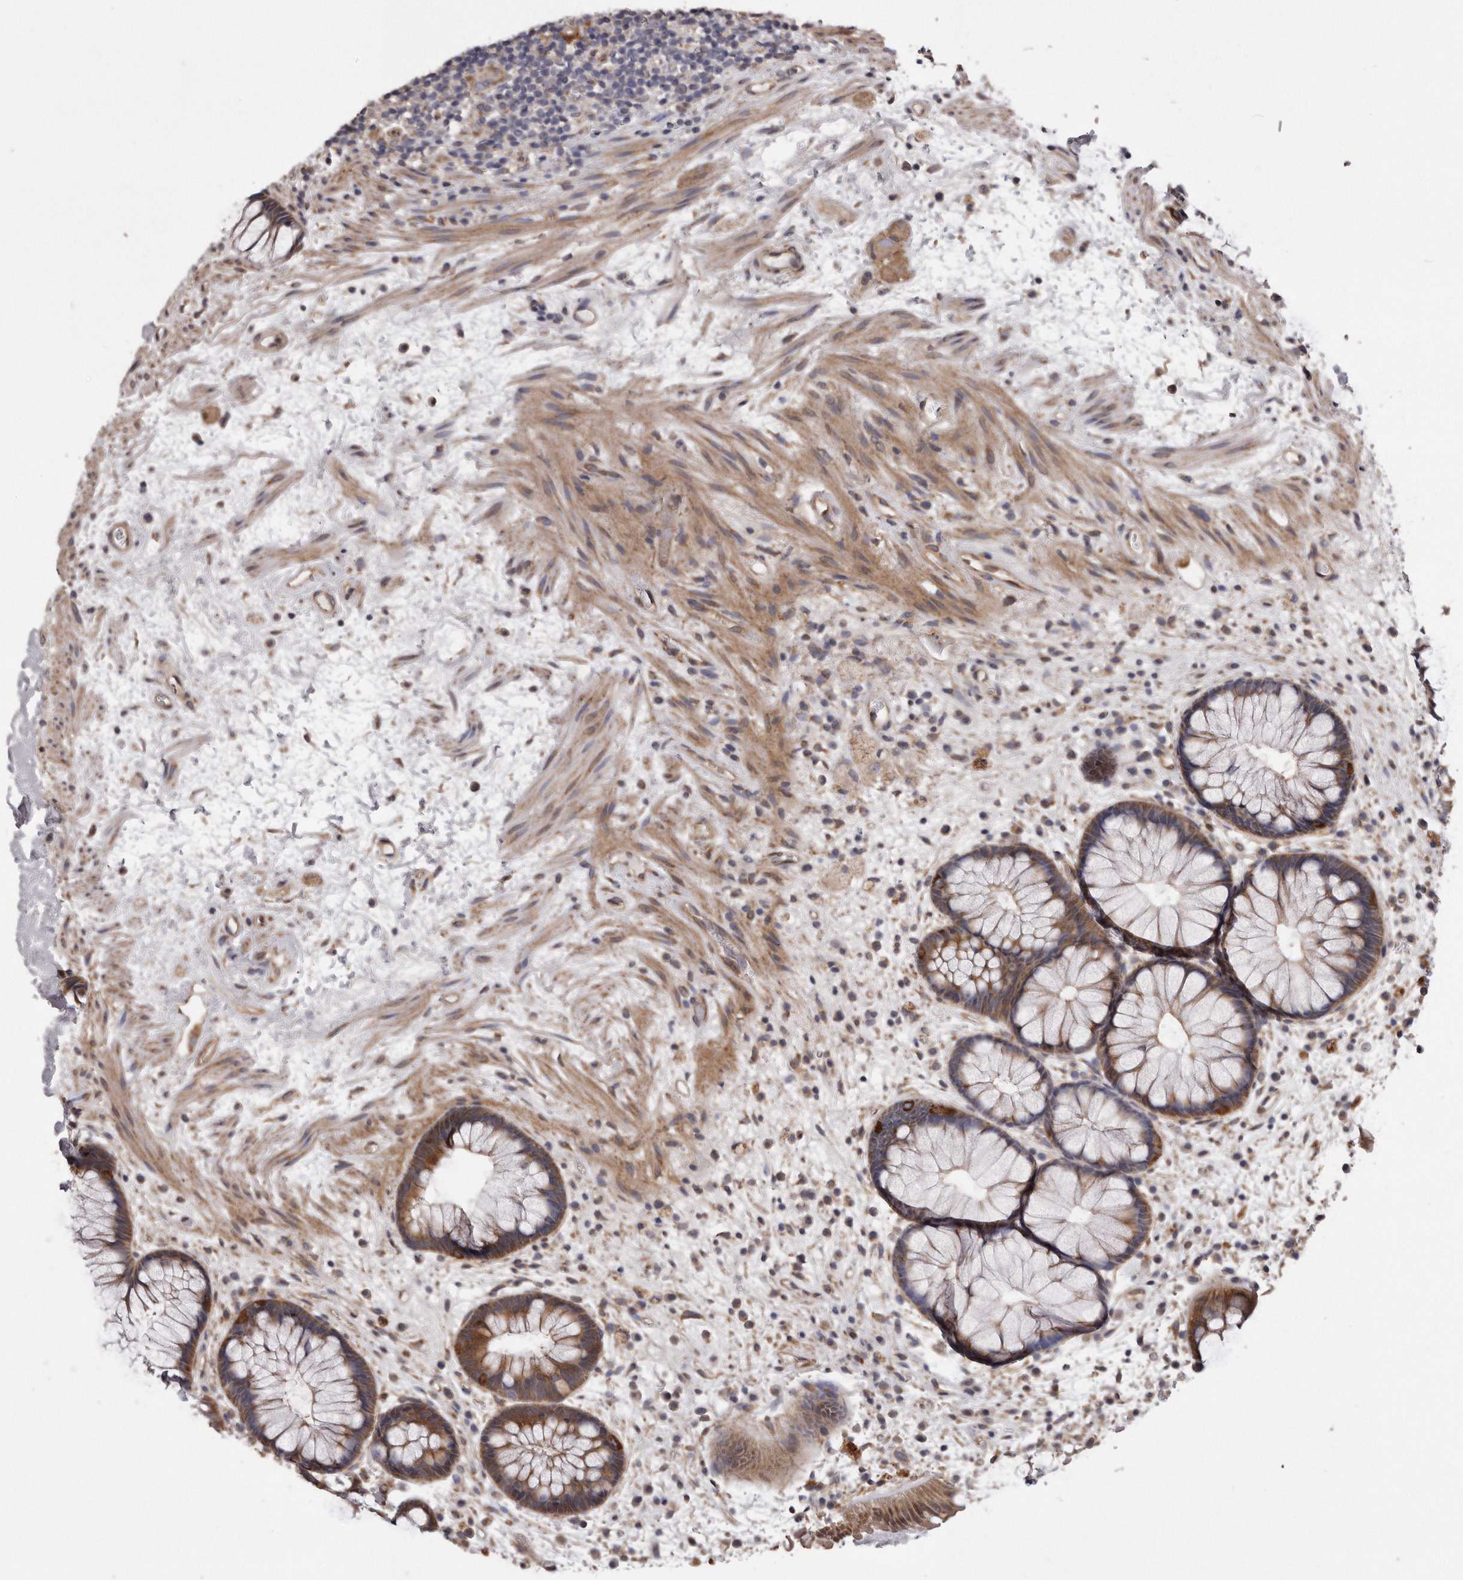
{"staining": {"intensity": "moderate", "quantity": ">75%", "location": "cytoplasmic/membranous"}, "tissue": "rectum", "cell_type": "Glandular cells", "image_type": "normal", "snomed": [{"axis": "morphology", "description": "Normal tissue, NOS"}, {"axis": "topography", "description": "Rectum"}], "caption": "Moderate cytoplasmic/membranous protein expression is appreciated in approximately >75% of glandular cells in rectum.", "gene": "ARMCX1", "patient": {"sex": "male", "age": 51}}